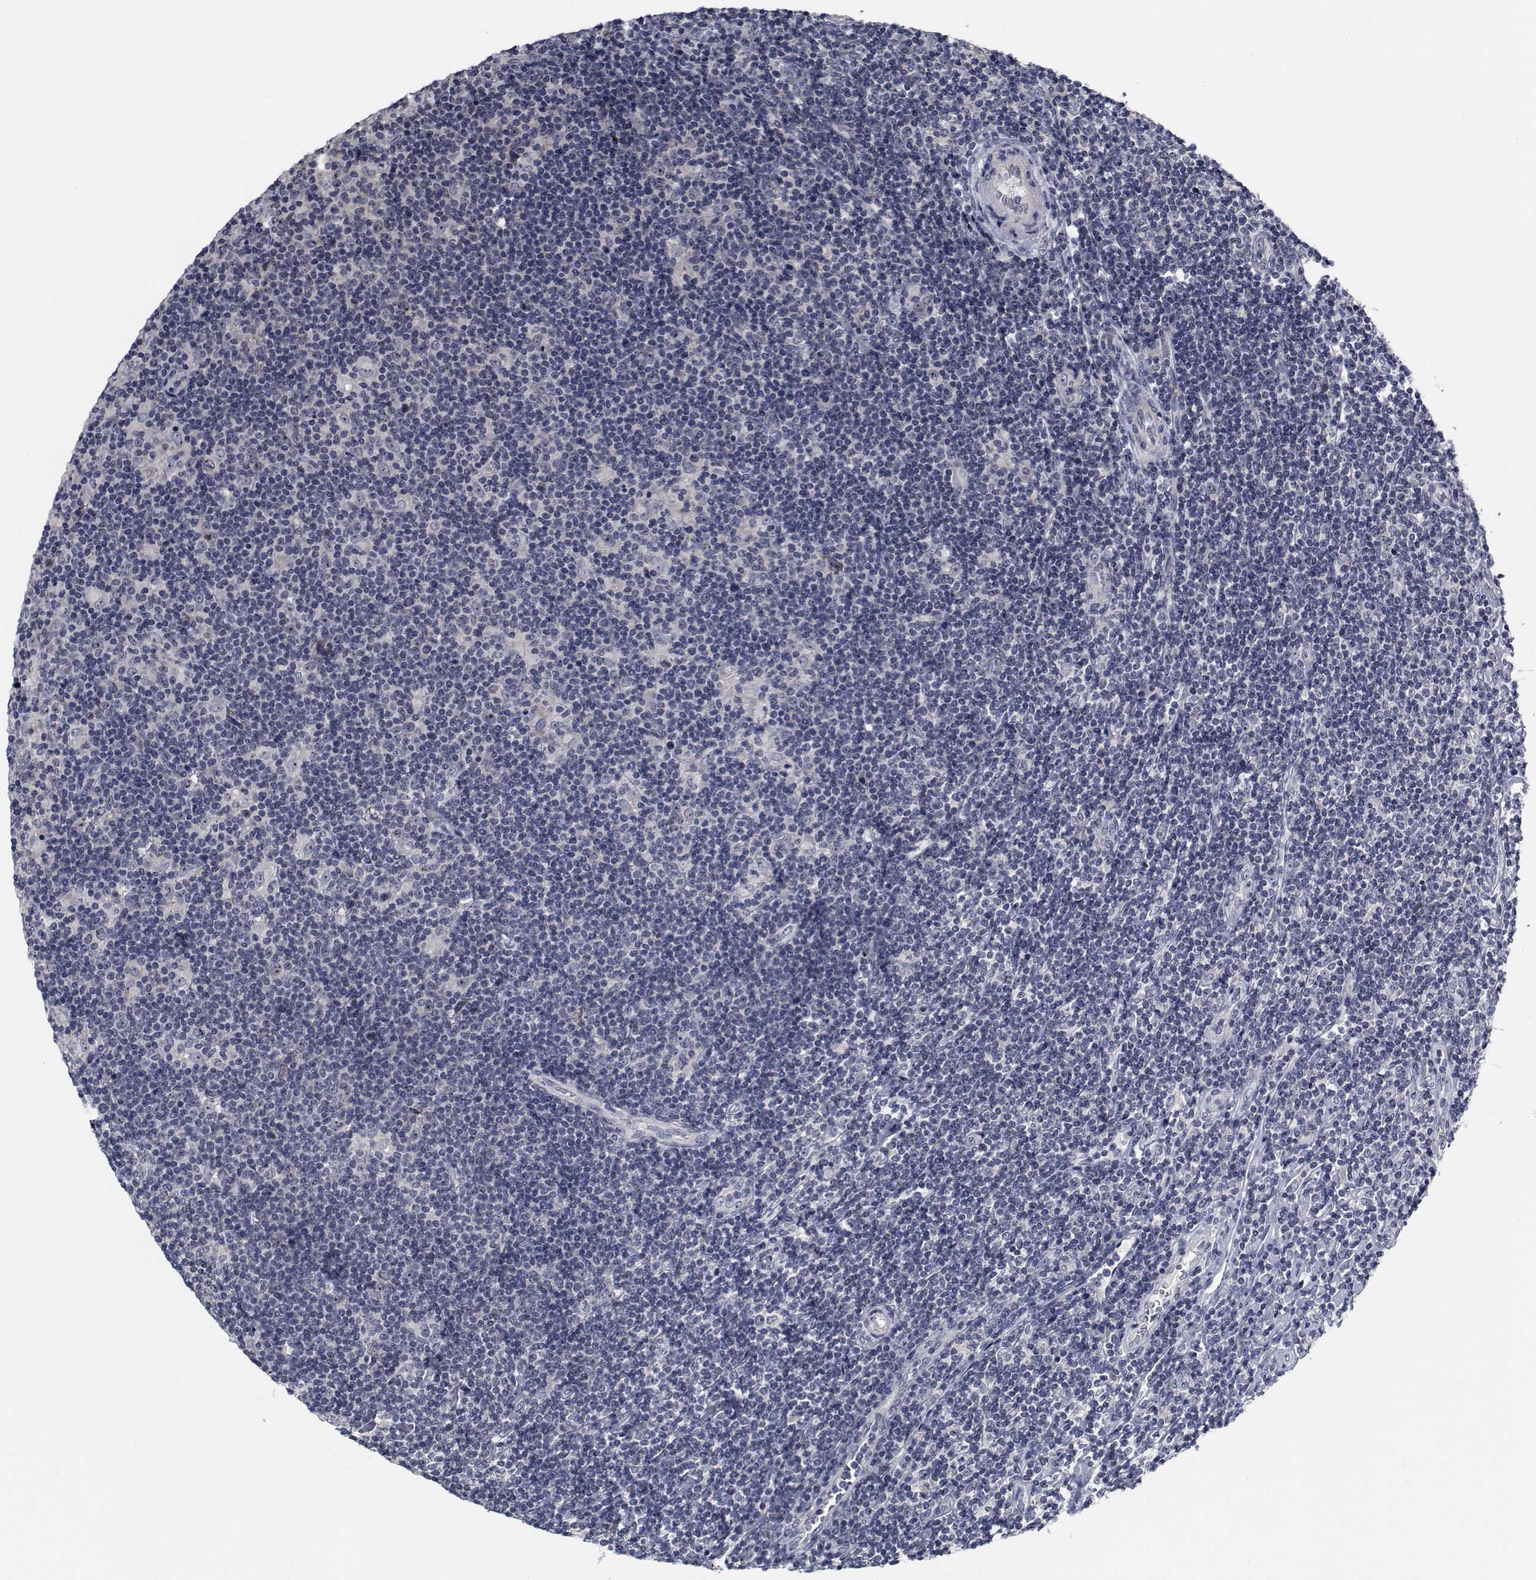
{"staining": {"intensity": "negative", "quantity": "none", "location": "none"}, "tissue": "lymphoma", "cell_type": "Tumor cells", "image_type": "cancer", "snomed": [{"axis": "morphology", "description": "Hodgkin's disease, NOS"}, {"axis": "topography", "description": "Lymph node"}], "caption": "Human lymphoma stained for a protein using IHC displays no positivity in tumor cells.", "gene": "NVL", "patient": {"sex": "male", "age": 40}}